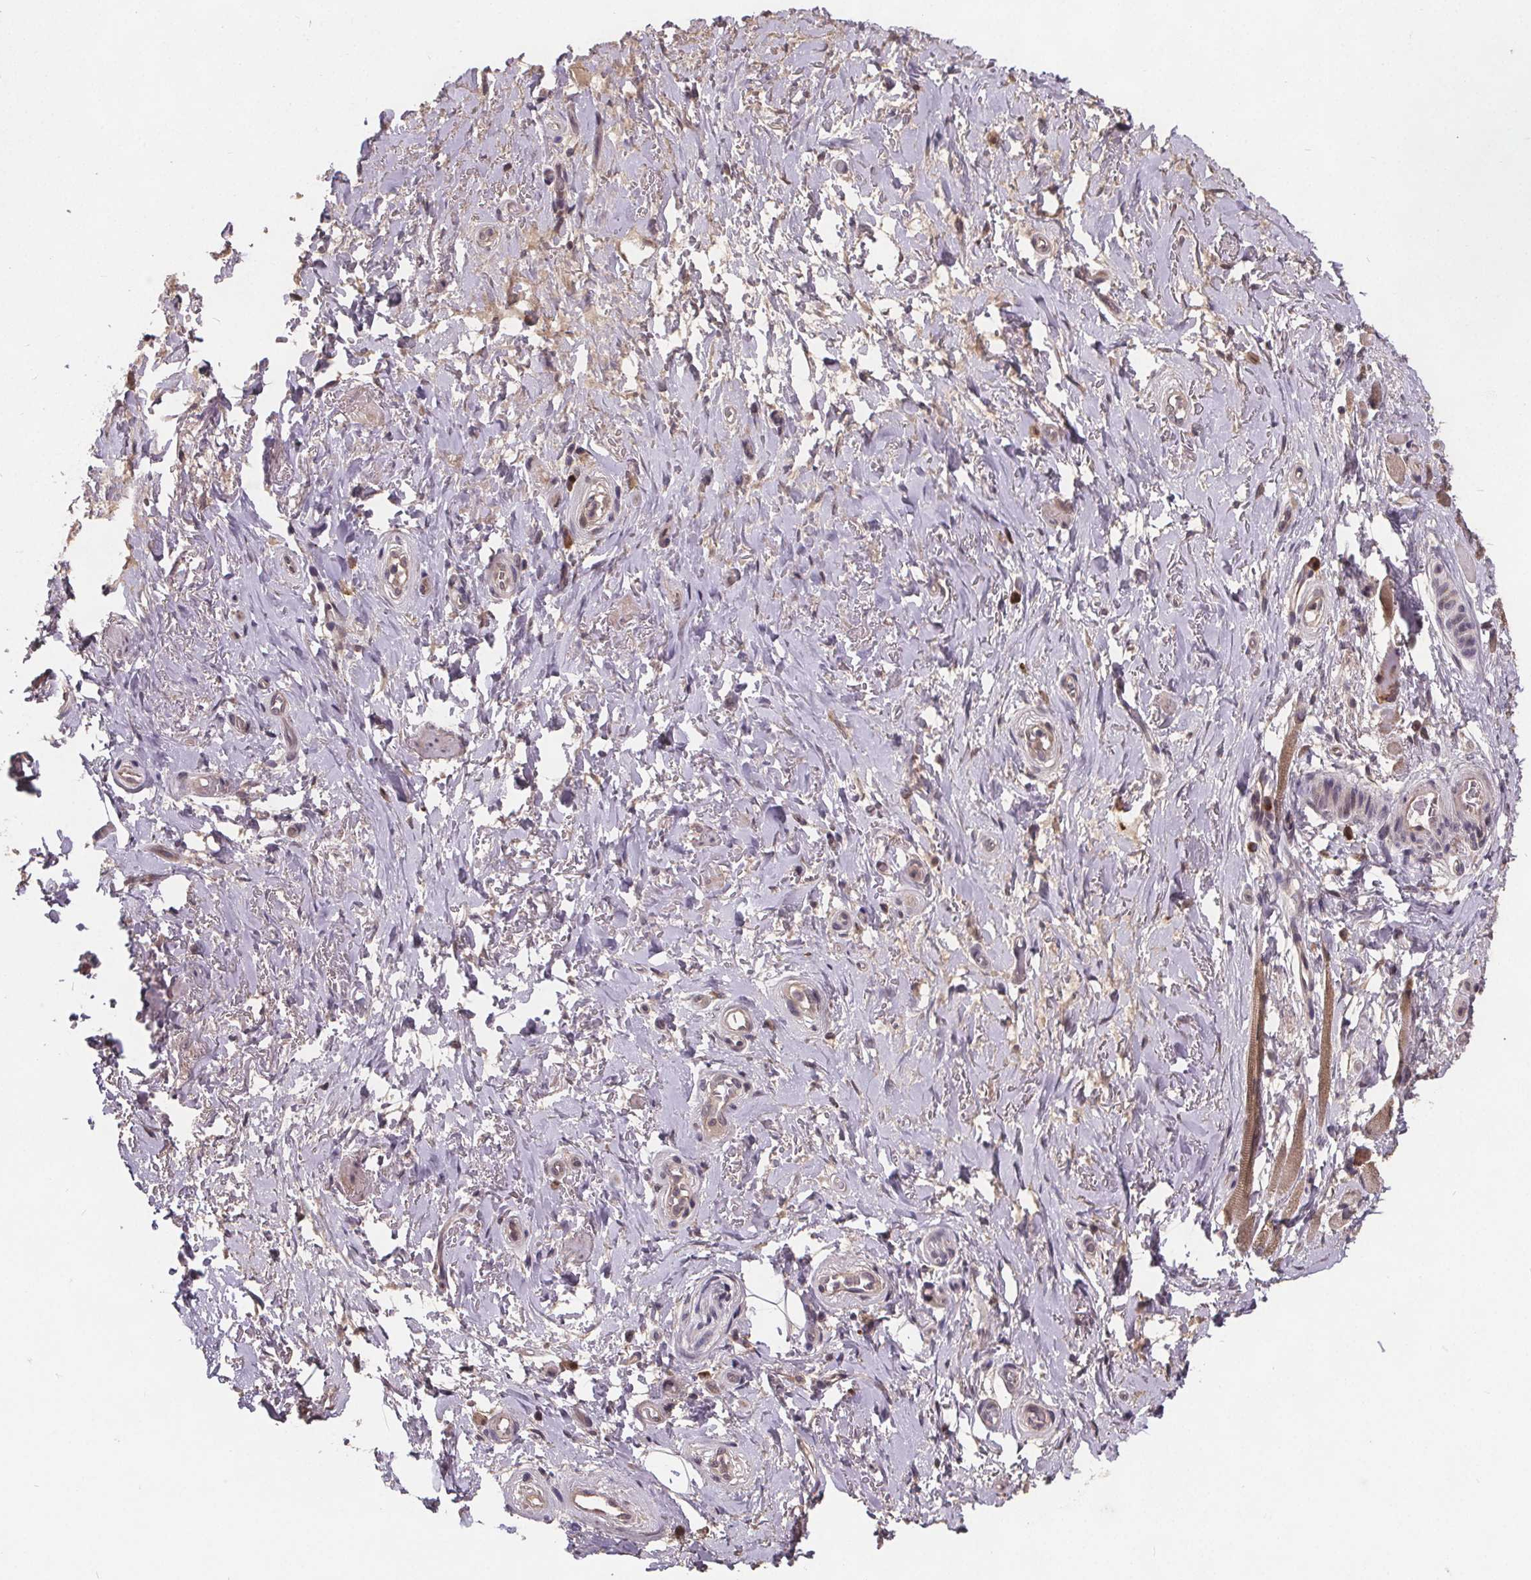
{"staining": {"intensity": "negative", "quantity": "none", "location": "none"}, "tissue": "adipose tissue", "cell_type": "Adipocytes", "image_type": "normal", "snomed": [{"axis": "morphology", "description": "Normal tissue, NOS"}, {"axis": "topography", "description": "Anal"}, {"axis": "topography", "description": "Peripheral nerve tissue"}], "caption": "Immunohistochemistry of unremarkable human adipose tissue shows no staining in adipocytes.", "gene": "USP9X", "patient": {"sex": "male", "age": 53}}